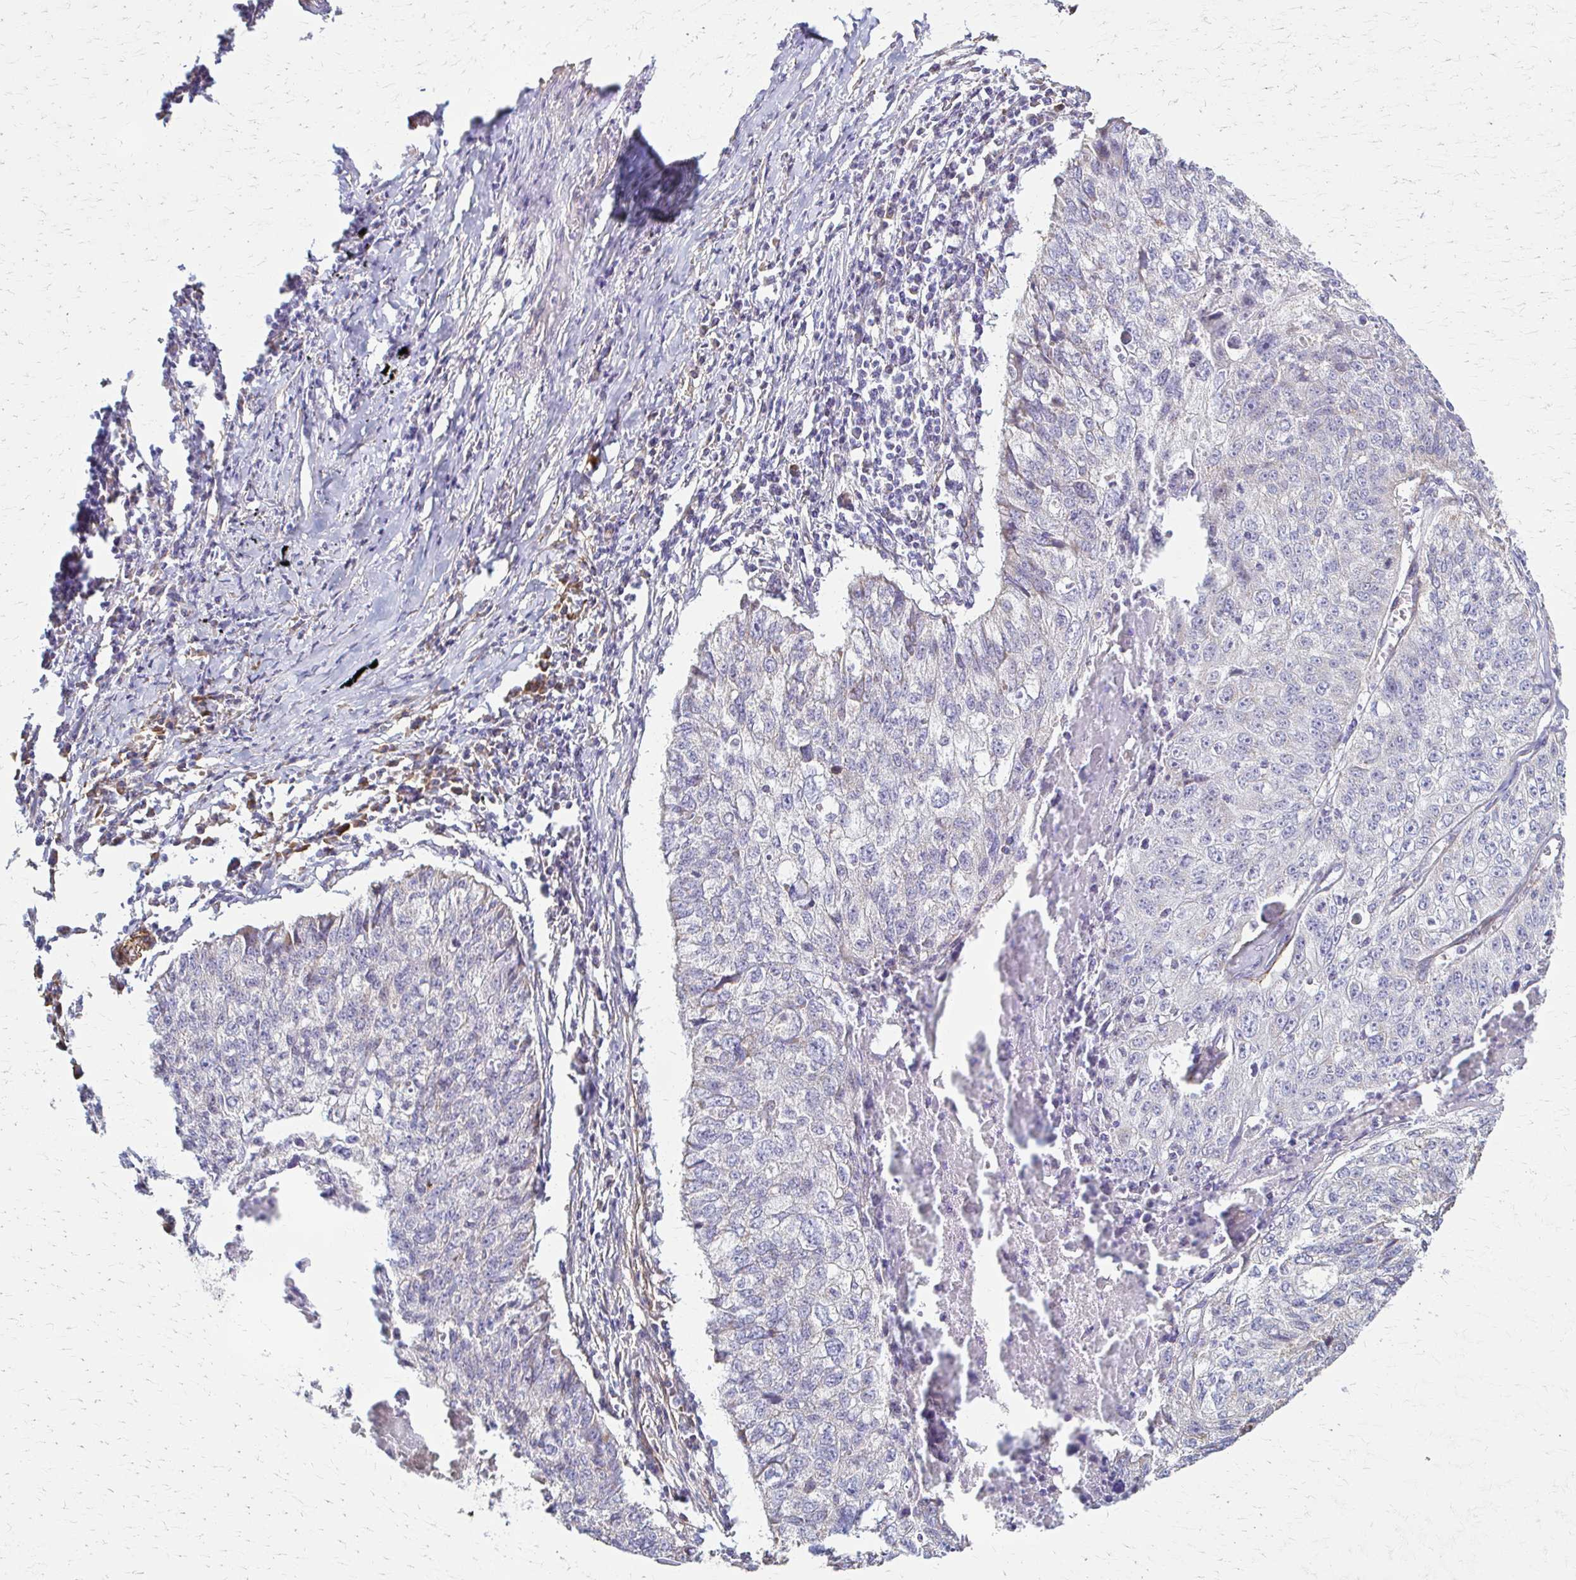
{"staining": {"intensity": "negative", "quantity": "none", "location": "none"}, "tissue": "lung cancer", "cell_type": "Tumor cells", "image_type": "cancer", "snomed": [{"axis": "morphology", "description": "Normal morphology"}, {"axis": "morphology", "description": "Aneuploidy"}, {"axis": "morphology", "description": "Squamous cell carcinoma, NOS"}, {"axis": "topography", "description": "Lymph node"}, {"axis": "topography", "description": "Lung"}], "caption": "High power microscopy photomicrograph of an immunohistochemistry image of lung cancer (squamous cell carcinoma), revealing no significant expression in tumor cells.", "gene": "TIMMDC1", "patient": {"sex": "female", "age": 76}}